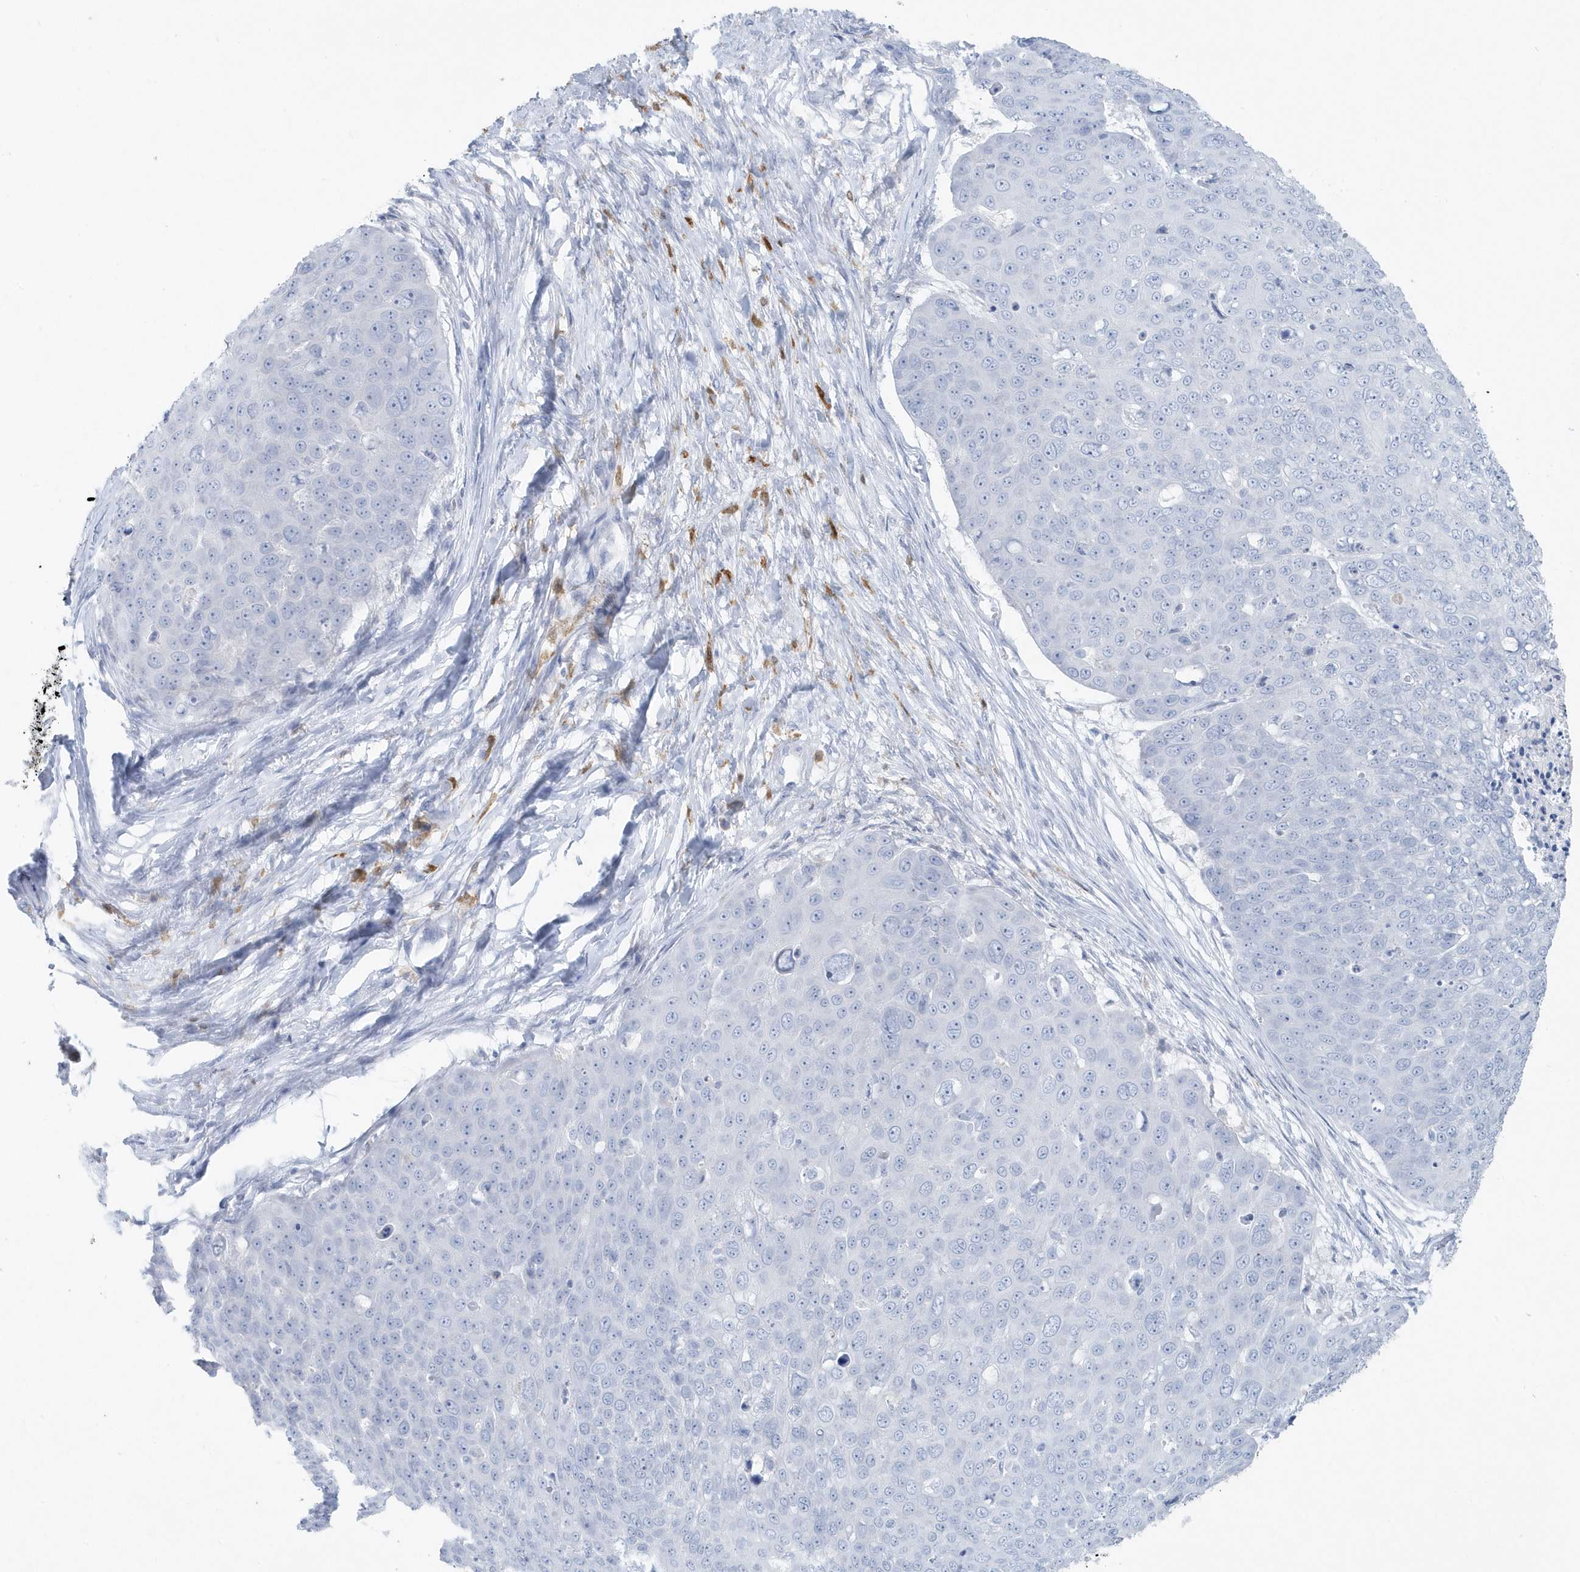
{"staining": {"intensity": "negative", "quantity": "none", "location": "none"}, "tissue": "skin cancer", "cell_type": "Tumor cells", "image_type": "cancer", "snomed": [{"axis": "morphology", "description": "Squamous cell carcinoma, NOS"}, {"axis": "topography", "description": "Skin"}], "caption": "Immunohistochemistry (IHC) of human skin cancer shows no positivity in tumor cells.", "gene": "FAM98A", "patient": {"sex": "male", "age": 71}}